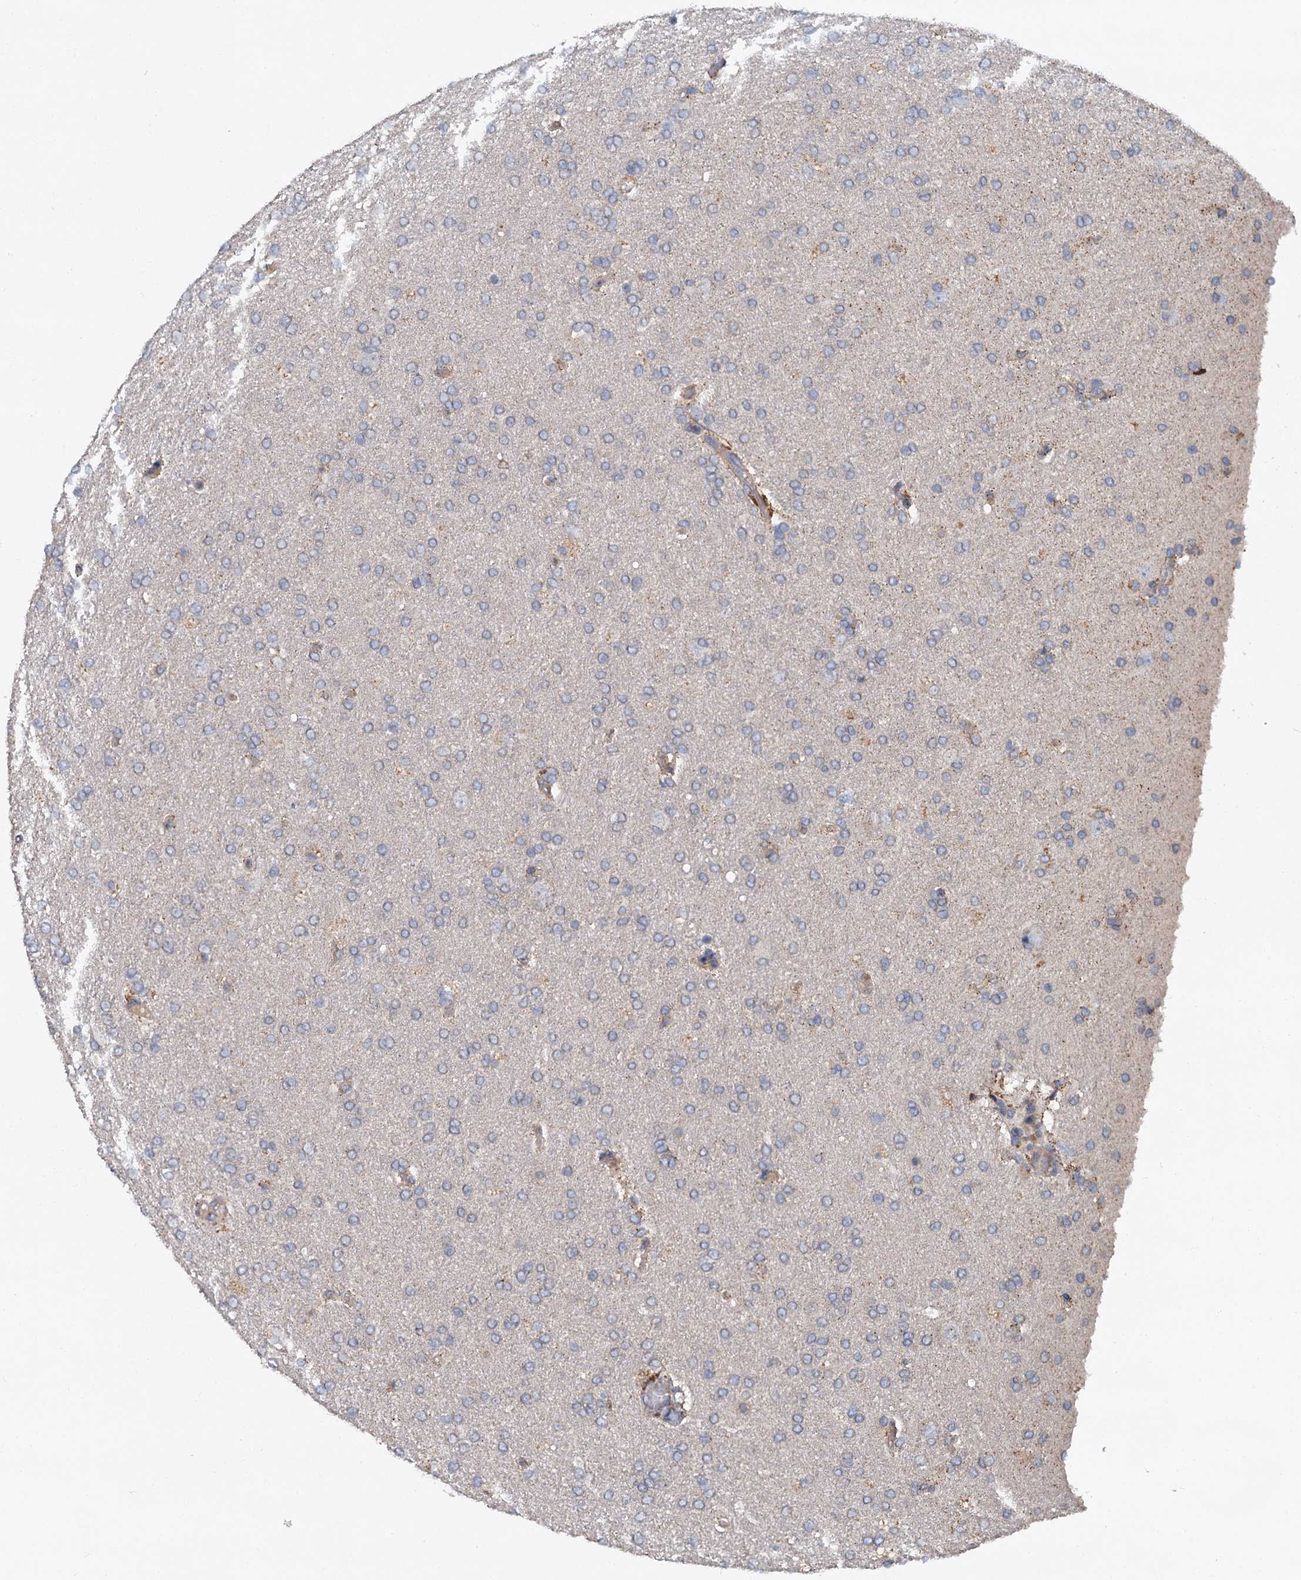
{"staining": {"intensity": "negative", "quantity": "none", "location": "none"}, "tissue": "glioma", "cell_type": "Tumor cells", "image_type": "cancer", "snomed": [{"axis": "morphology", "description": "Glioma, malignant, High grade"}, {"axis": "topography", "description": "Brain"}], "caption": "Immunohistochemical staining of human glioma reveals no significant positivity in tumor cells.", "gene": "ZNF324", "patient": {"sex": "male", "age": 72}}